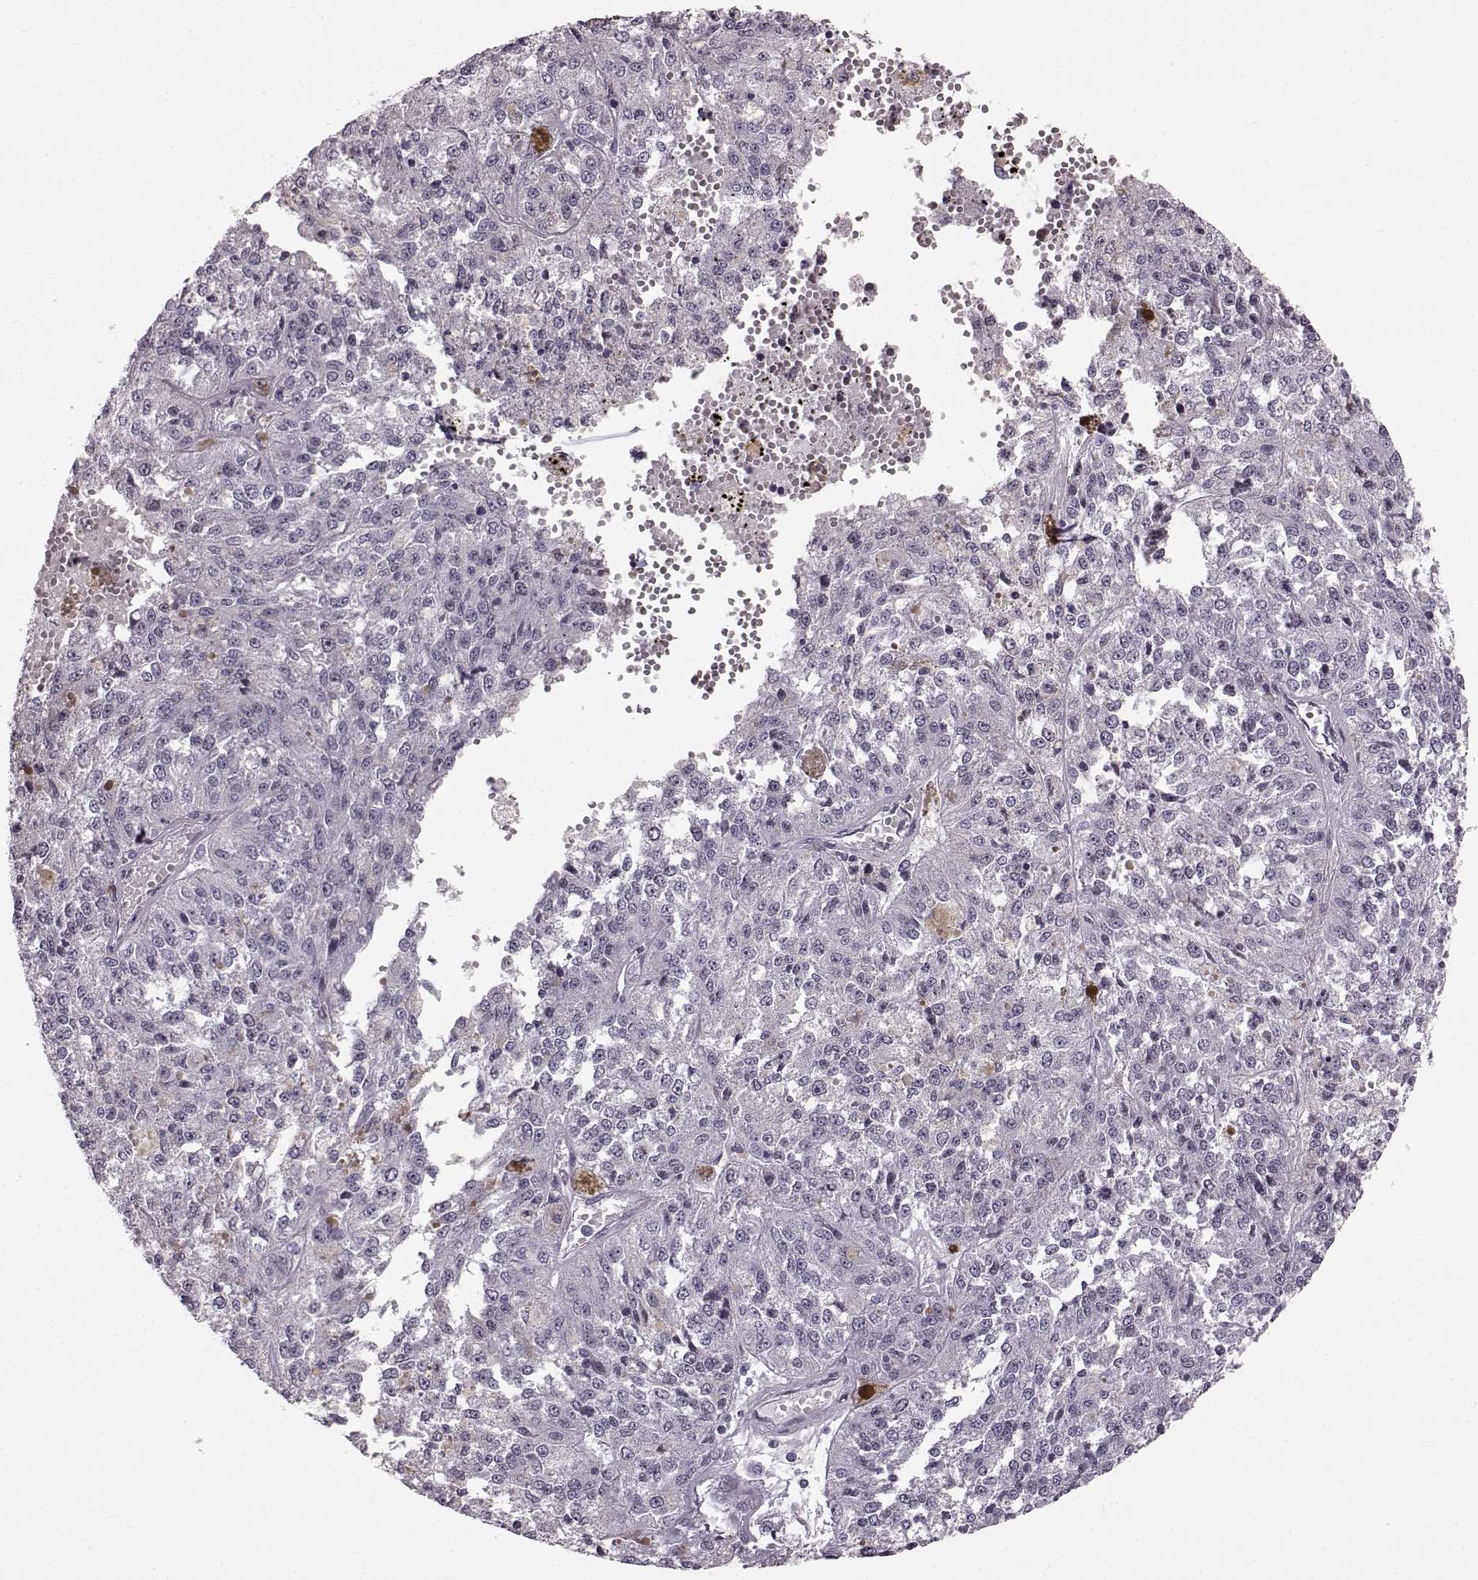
{"staining": {"intensity": "negative", "quantity": "none", "location": "none"}, "tissue": "melanoma", "cell_type": "Tumor cells", "image_type": "cancer", "snomed": [{"axis": "morphology", "description": "Malignant melanoma, Metastatic site"}, {"axis": "topography", "description": "Lymph node"}], "caption": "There is no significant staining in tumor cells of malignant melanoma (metastatic site).", "gene": "TCHHL1", "patient": {"sex": "female", "age": 64}}